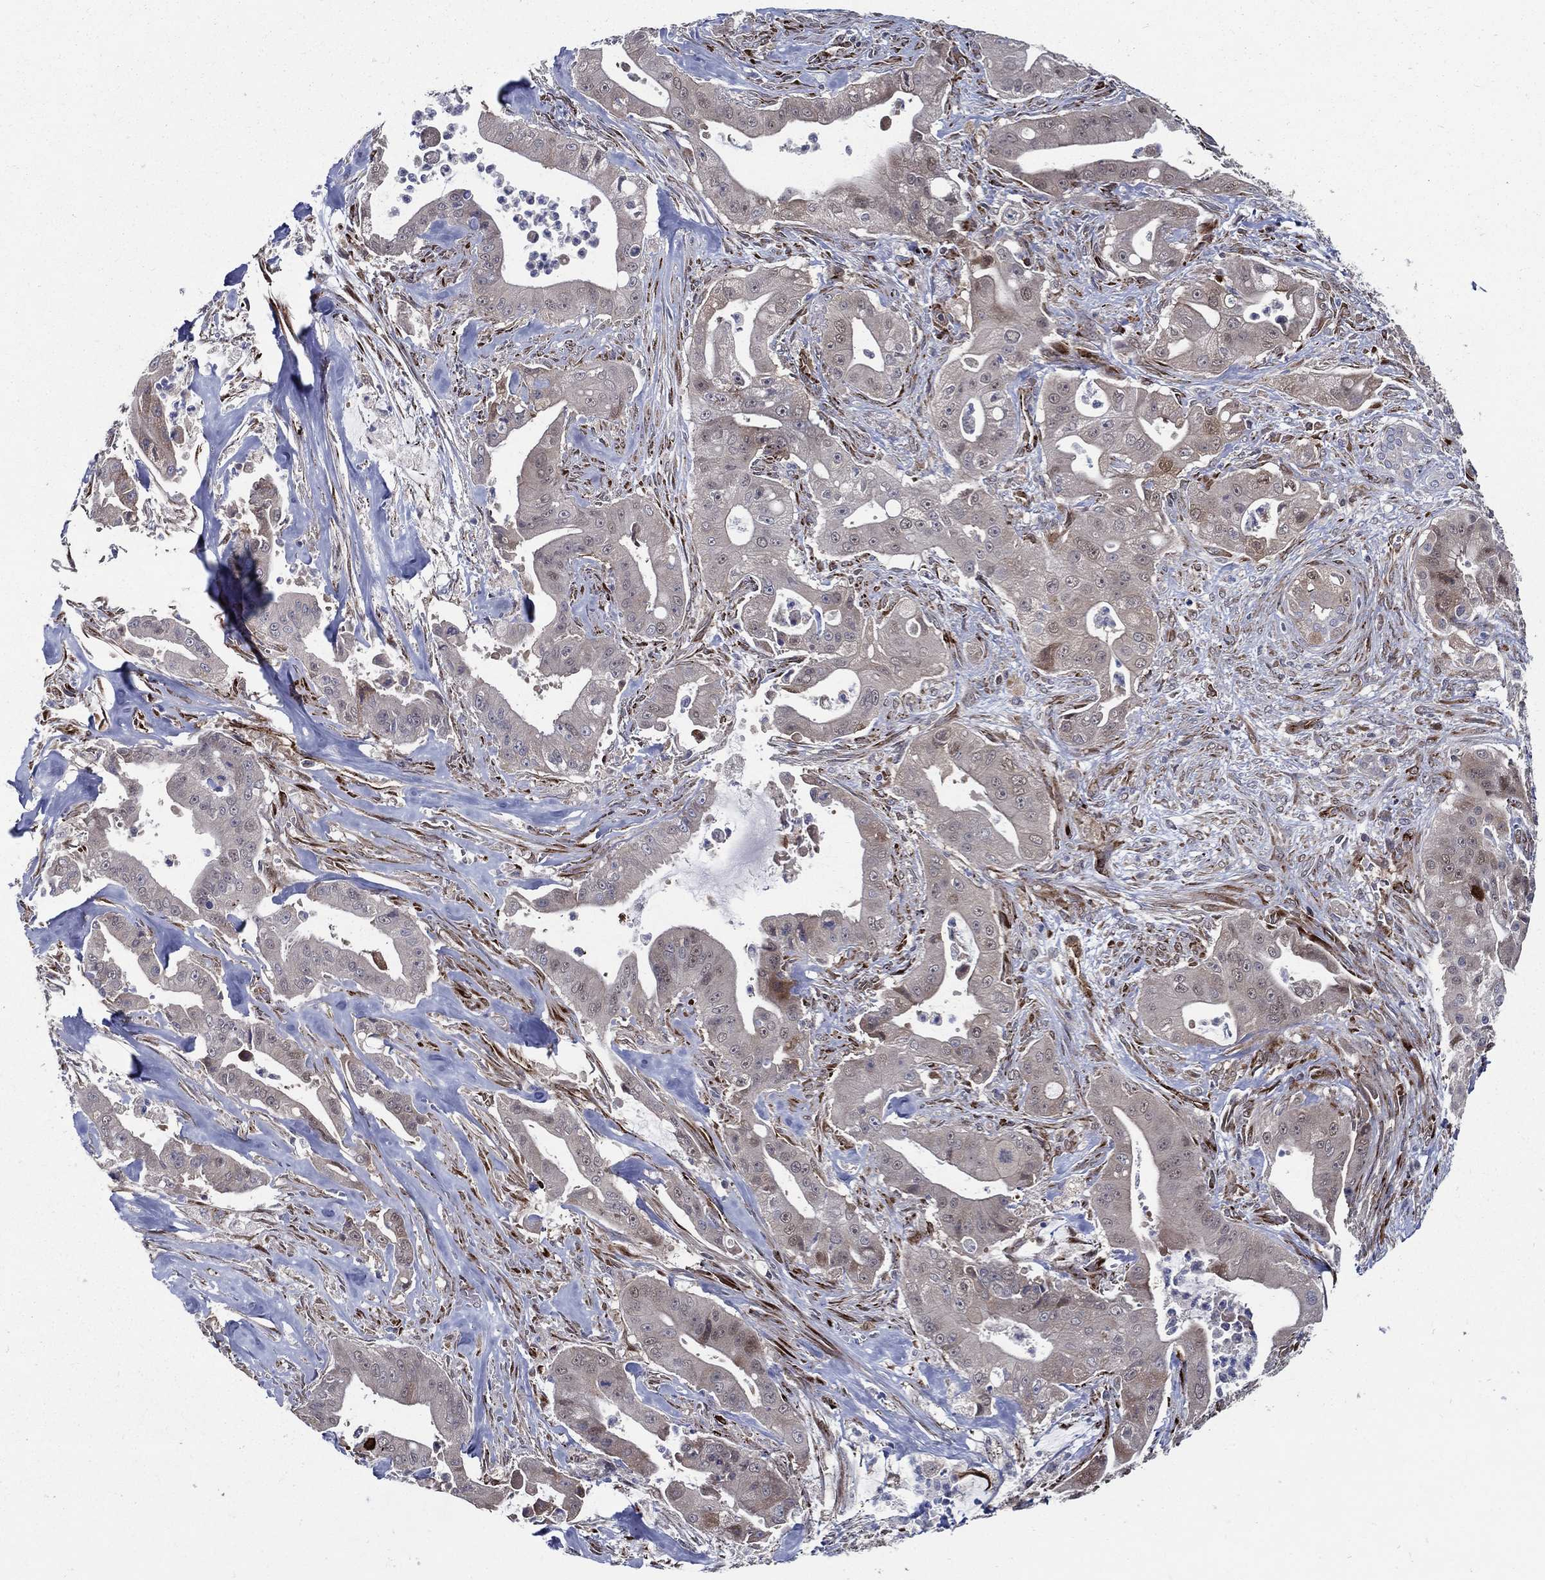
{"staining": {"intensity": "negative", "quantity": "none", "location": "none"}, "tissue": "pancreatic cancer", "cell_type": "Tumor cells", "image_type": "cancer", "snomed": [{"axis": "morphology", "description": "Normal tissue, NOS"}, {"axis": "morphology", "description": "Inflammation, NOS"}, {"axis": "morphology", "description": "Adenocarcinoma, NOS"}, {"axis": "topography", "description": "Pancreas"}], "caption": "DAB immunohistochemical staining of human pancreatic cancer demonstrates no significant expression in tumor cells.", "gene": "ARHGAP11A", "patient": {"sex": "male", "age": 57}}